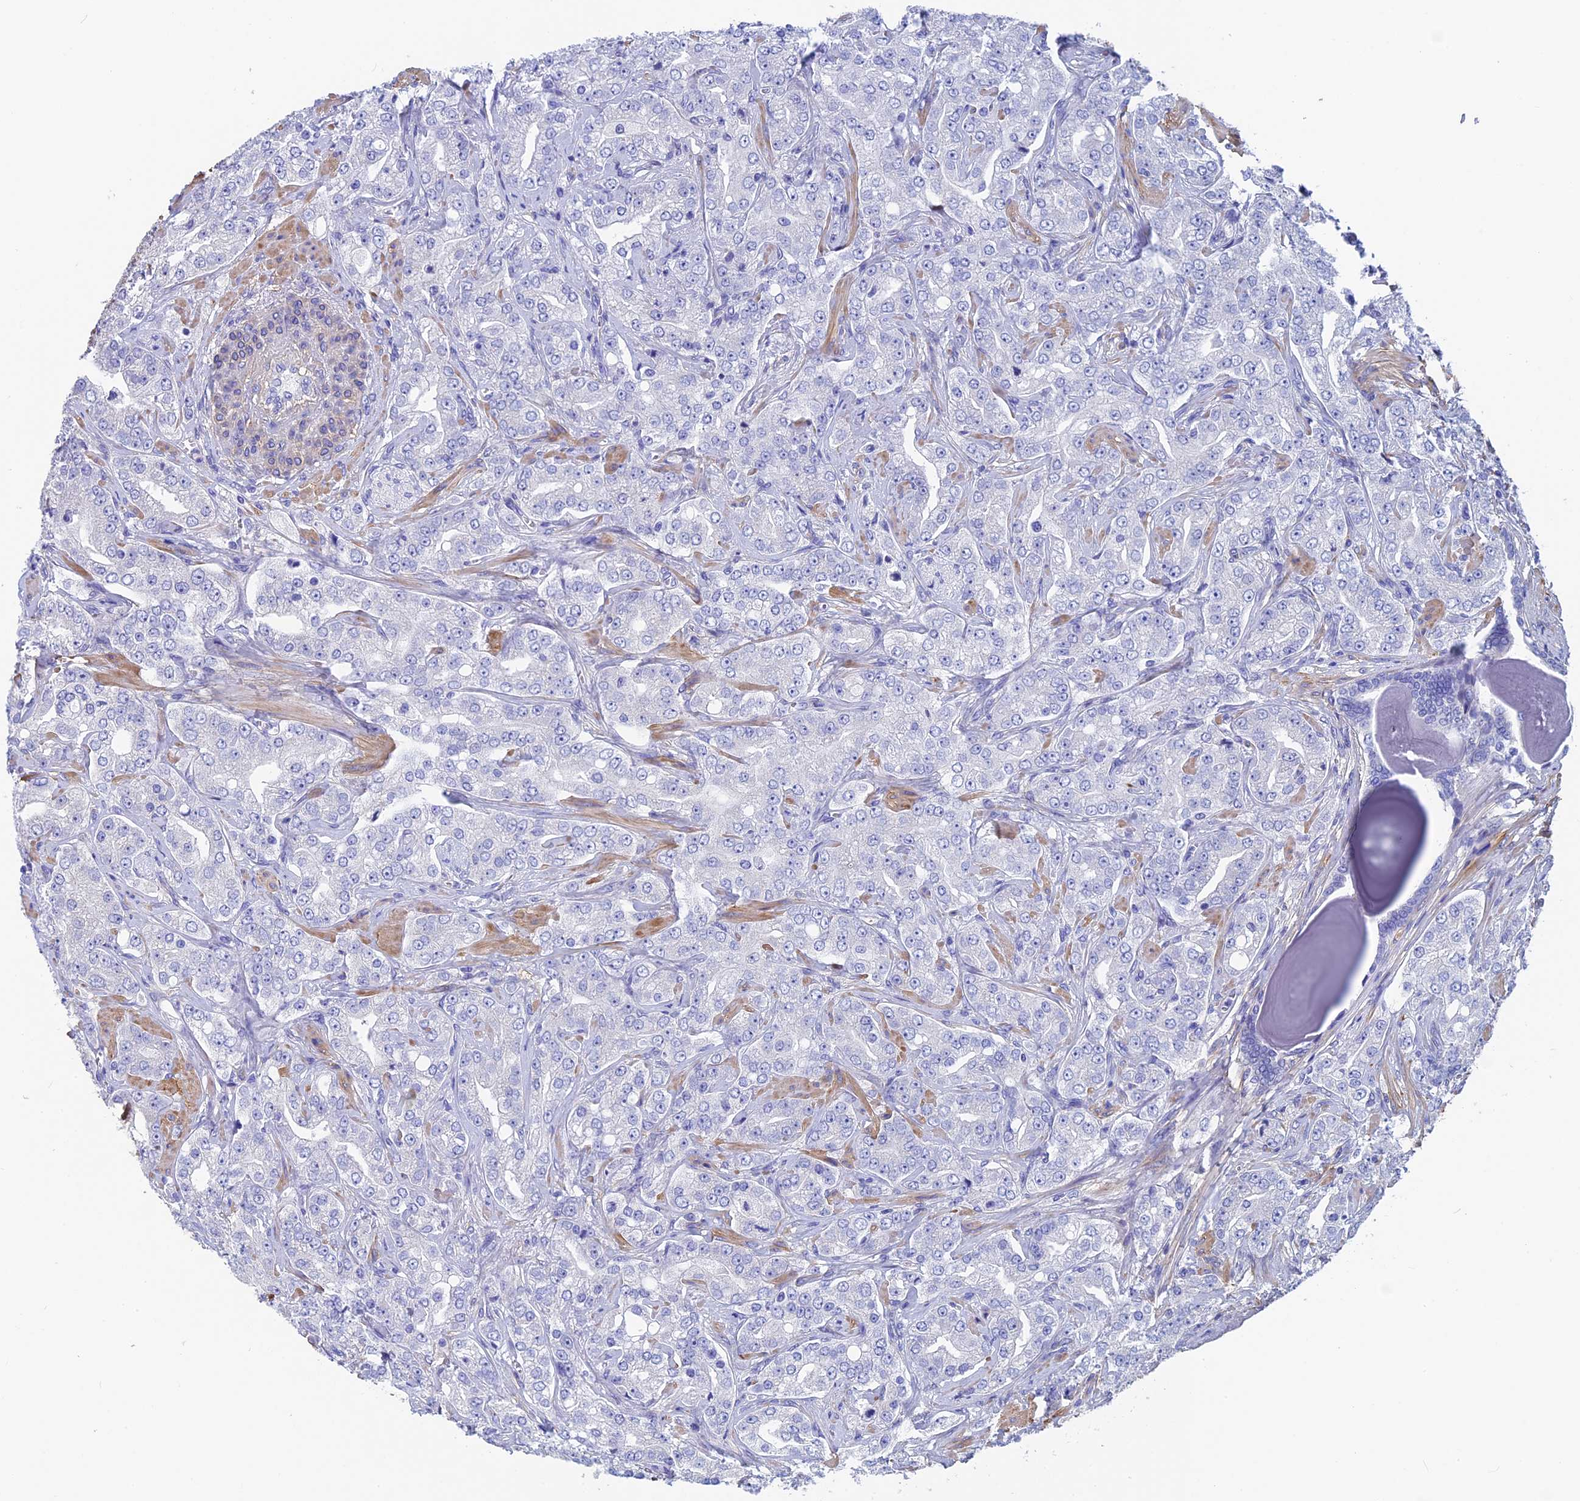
{"staining": {"intensity": "negative", "quantity": "none", "location": "none"}, "tissue": "prostate cancer", "cell_type": "Tumor cells", "image_type": "cancer", "snomed": [{"axis": "morphology", "description": "Adenocarcinoma, Low grade"}, {"axis": "topography", "description": "Prostate"}], "caption": "A photomicrograph of human adenocarcinoma (low-grade) (prostate) is negative for staining in tumor cells.", "gene": "ADH7", "patient": {"sex": "male", "age": 67}}